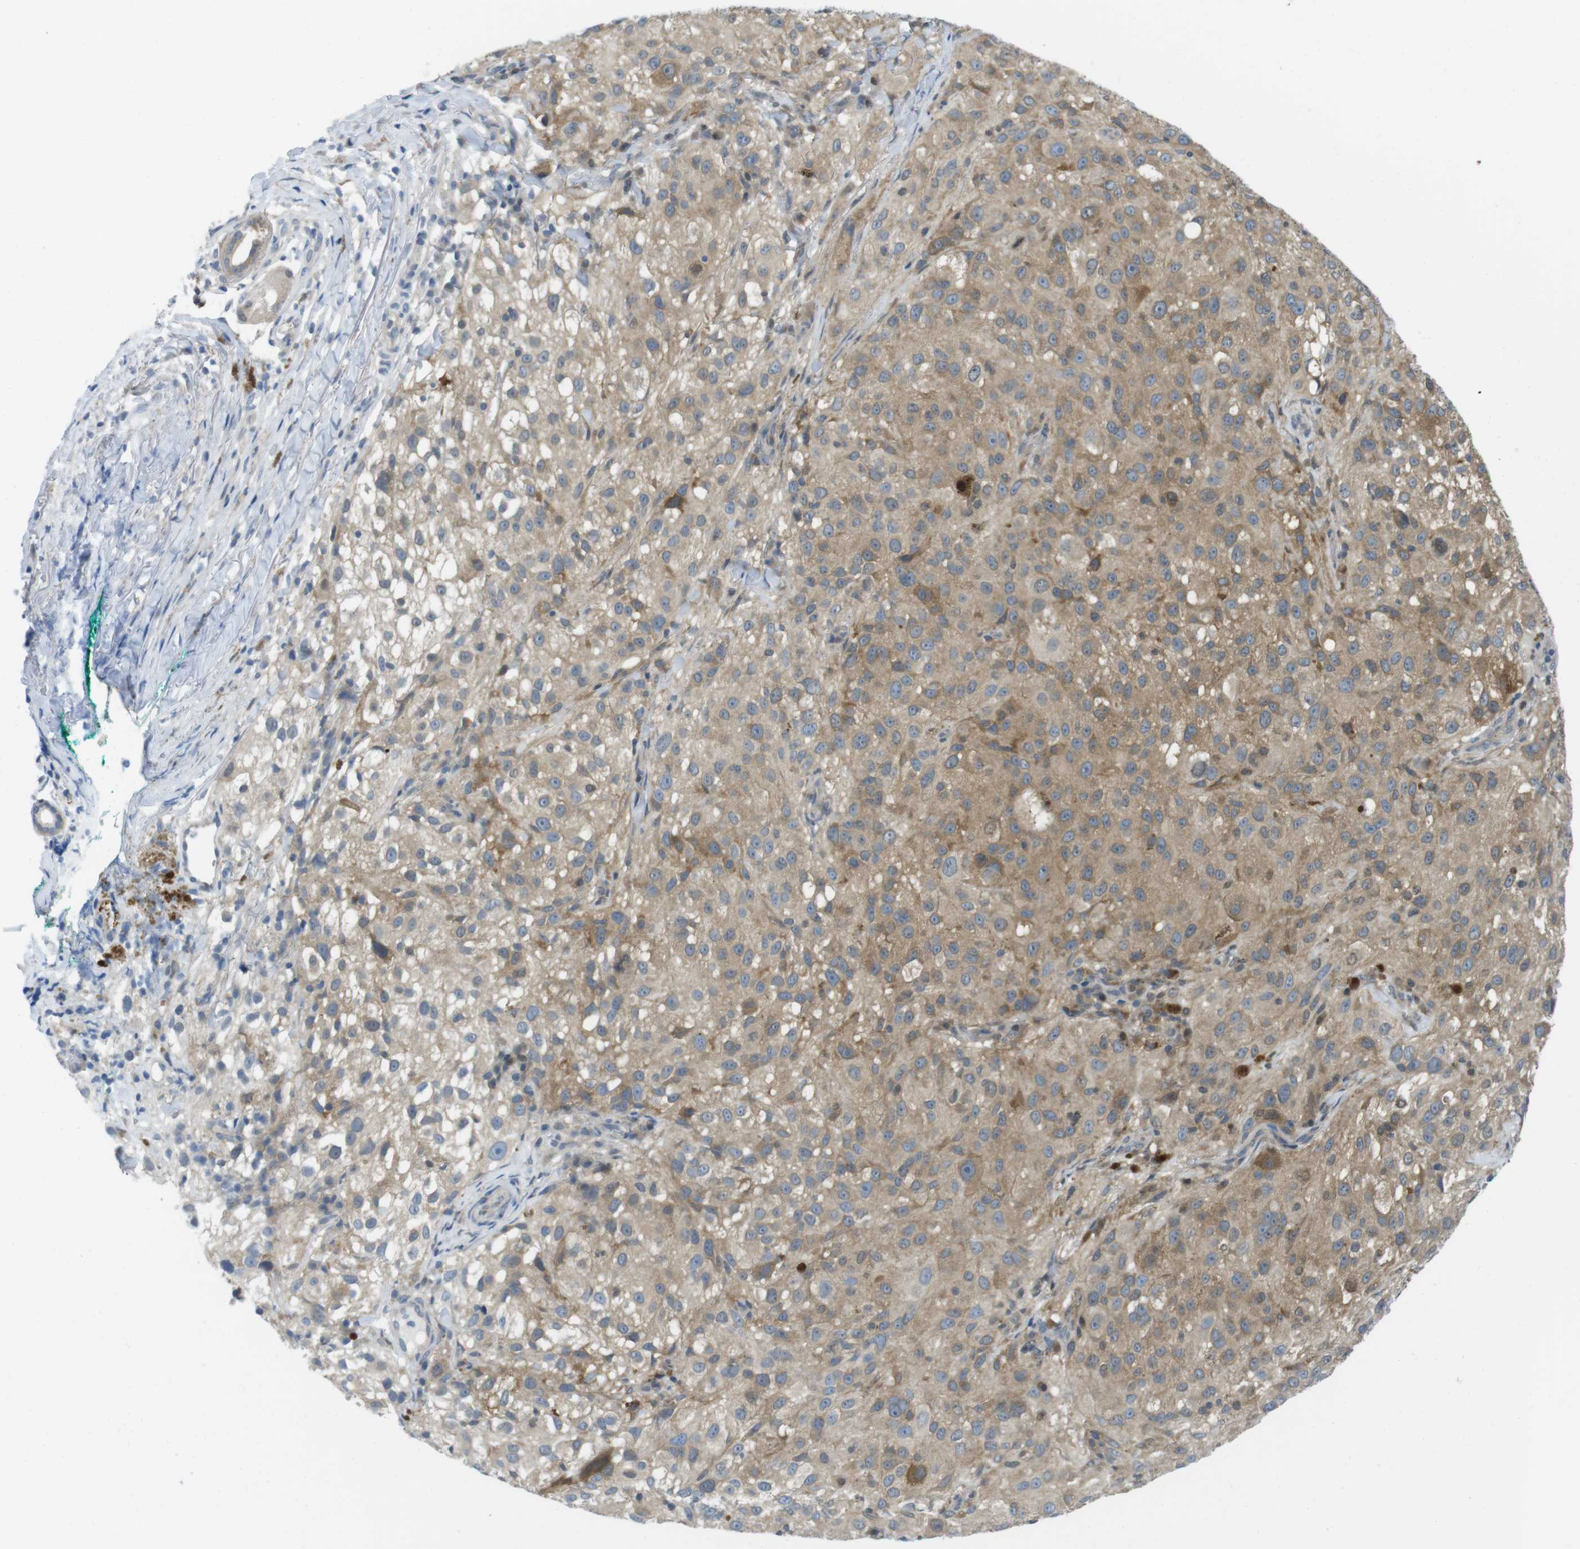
{"staining": {"intensity": "weak", "quantity": ">75%", "location": "cytoplasmic/membranous"}, "tissue": "melanoma", "cell_type": "Tumor cells", "image_type": "cancer", "snomed": [{"axis": "morphology", "description": "Necrosis, NOS"}, {"axis": "morphology", "description": "Malignant melanoma, NOS"}, {"axis": "topography", "description": "Skin"}], "caption": "Melanoma stained with a brown dye demonstrates weak cytoplasmic/membranous positive expression in approximately >75% of tumor cells.", "gene": "CASP2", "patient": {"sex": "female", "age": 87}}